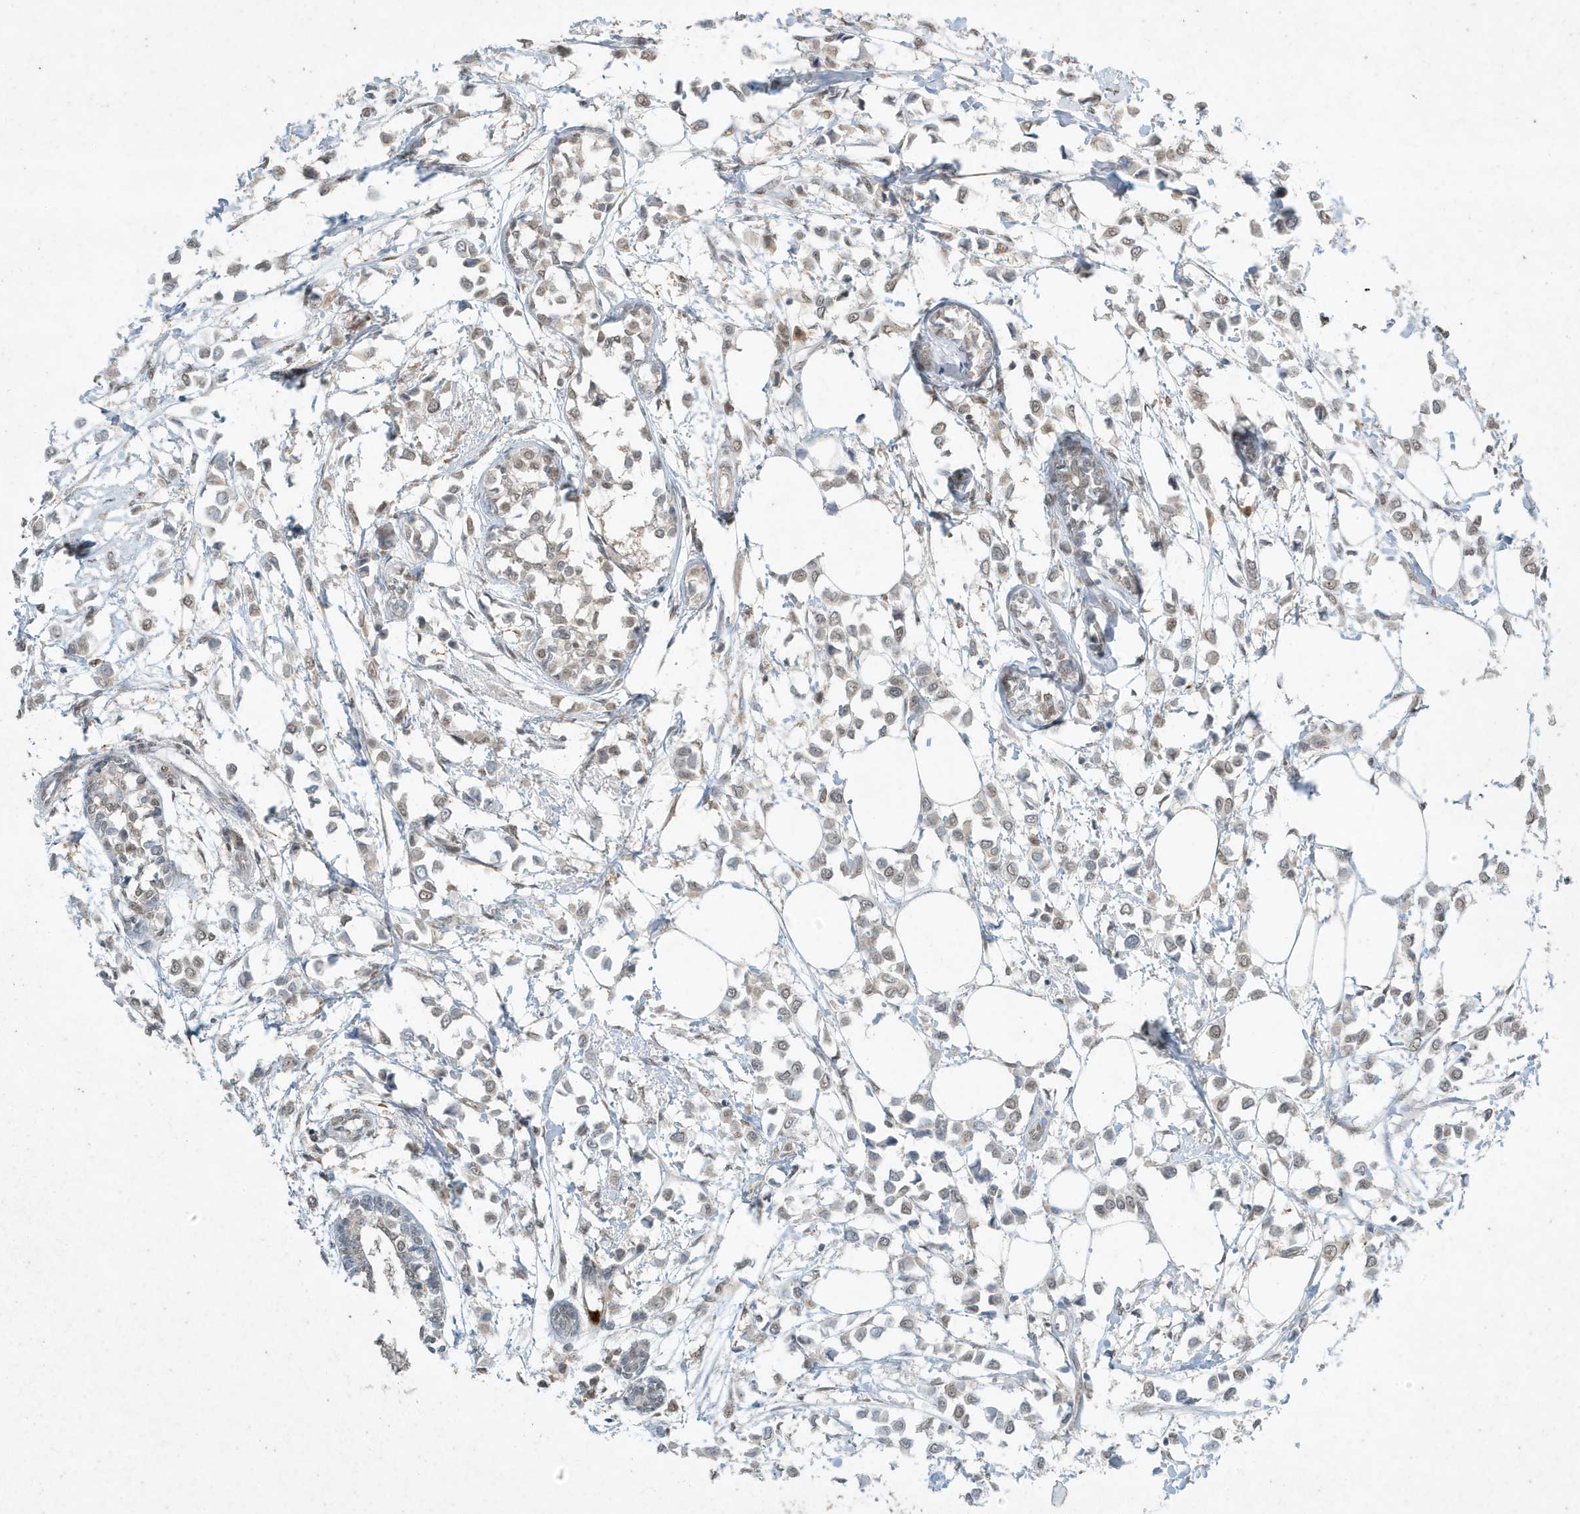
{"staining": {"intensity": "weak", "quantity": "<25%", "location": "nuclear"}, "tissue": "breast cancer", "cell_type": "Tumor cells", "image_type": "cancer", "snomed": [{"axis": "morphology", "description": "Lobular carcinoma"}, {"axis": "topography", "description": "Breast"}], "caption": "Immunohistochemical staining of breast cancer shows no significant positivity in tumor cells. Nuclei are stained in blue.", "gene": "DEFA1", "patient": {"sex": "female", "age": 51}}